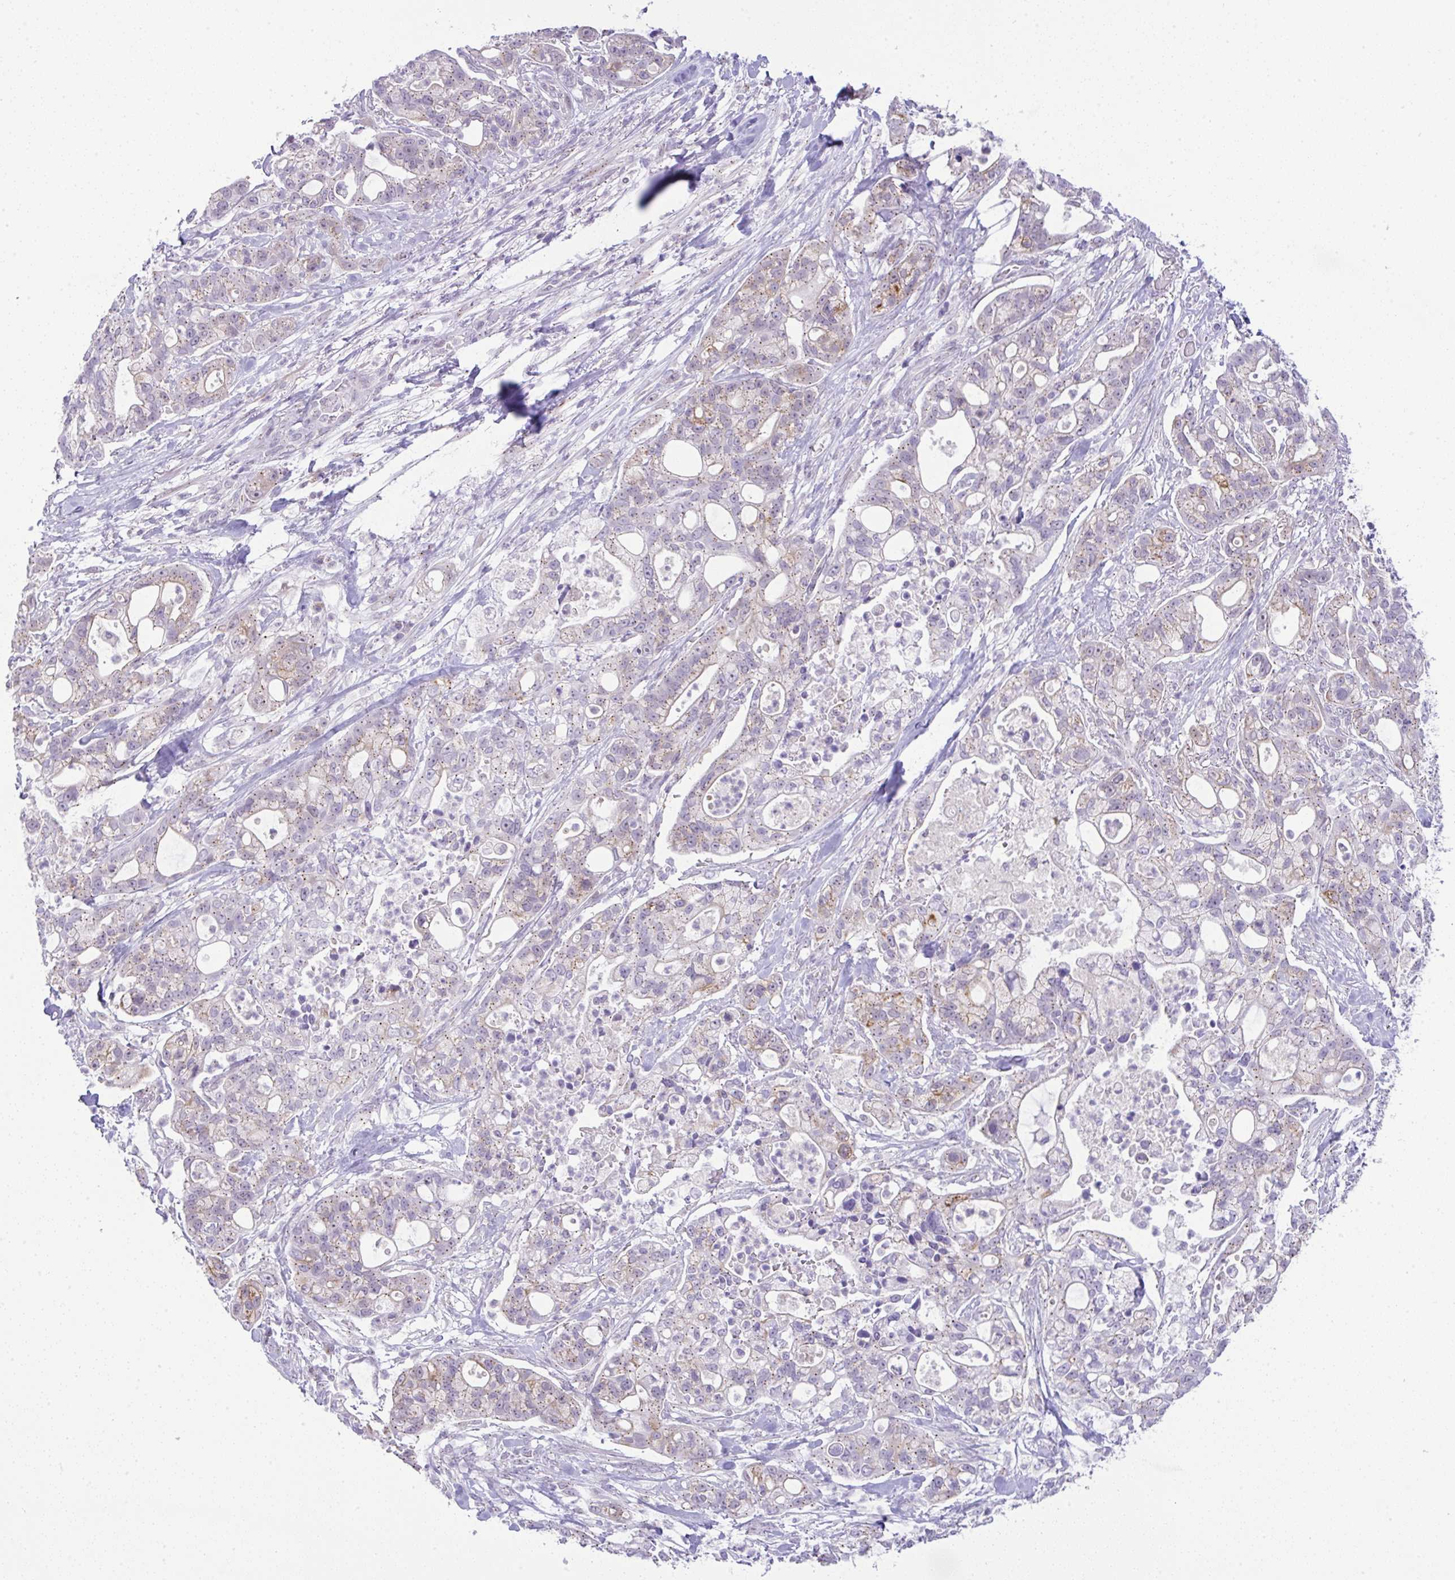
{"staining": {"intensity": "weak", "quantity": "25%-75%", "location": "cytoplasmic/membranous"}, "tissue": "pancreatic cancer", "cell_type": "Tumor cells", "image_type": "cancer", "snomed": [{"axis": "morphology", "description": "Adenocarcinoma, NOS"}, {"axis": "topography", "description": "Pancreas"}], "caption": "IHC staining of pancreatic adenocarcinoma, which exhibits low levels of weak cytoplasmic/membranous positivity in approximately 25%-75% of tumor cells indicating weak cytoplasmic/membranous protein staining. The staining was performed using DAB (3,3'-diaminobenzidine) (brown) for protein detection and nuclei were counterstained in hematoxylin (blue).", "gene": "FAM177A1", "patient": {"sex": "female", "age": 69}}